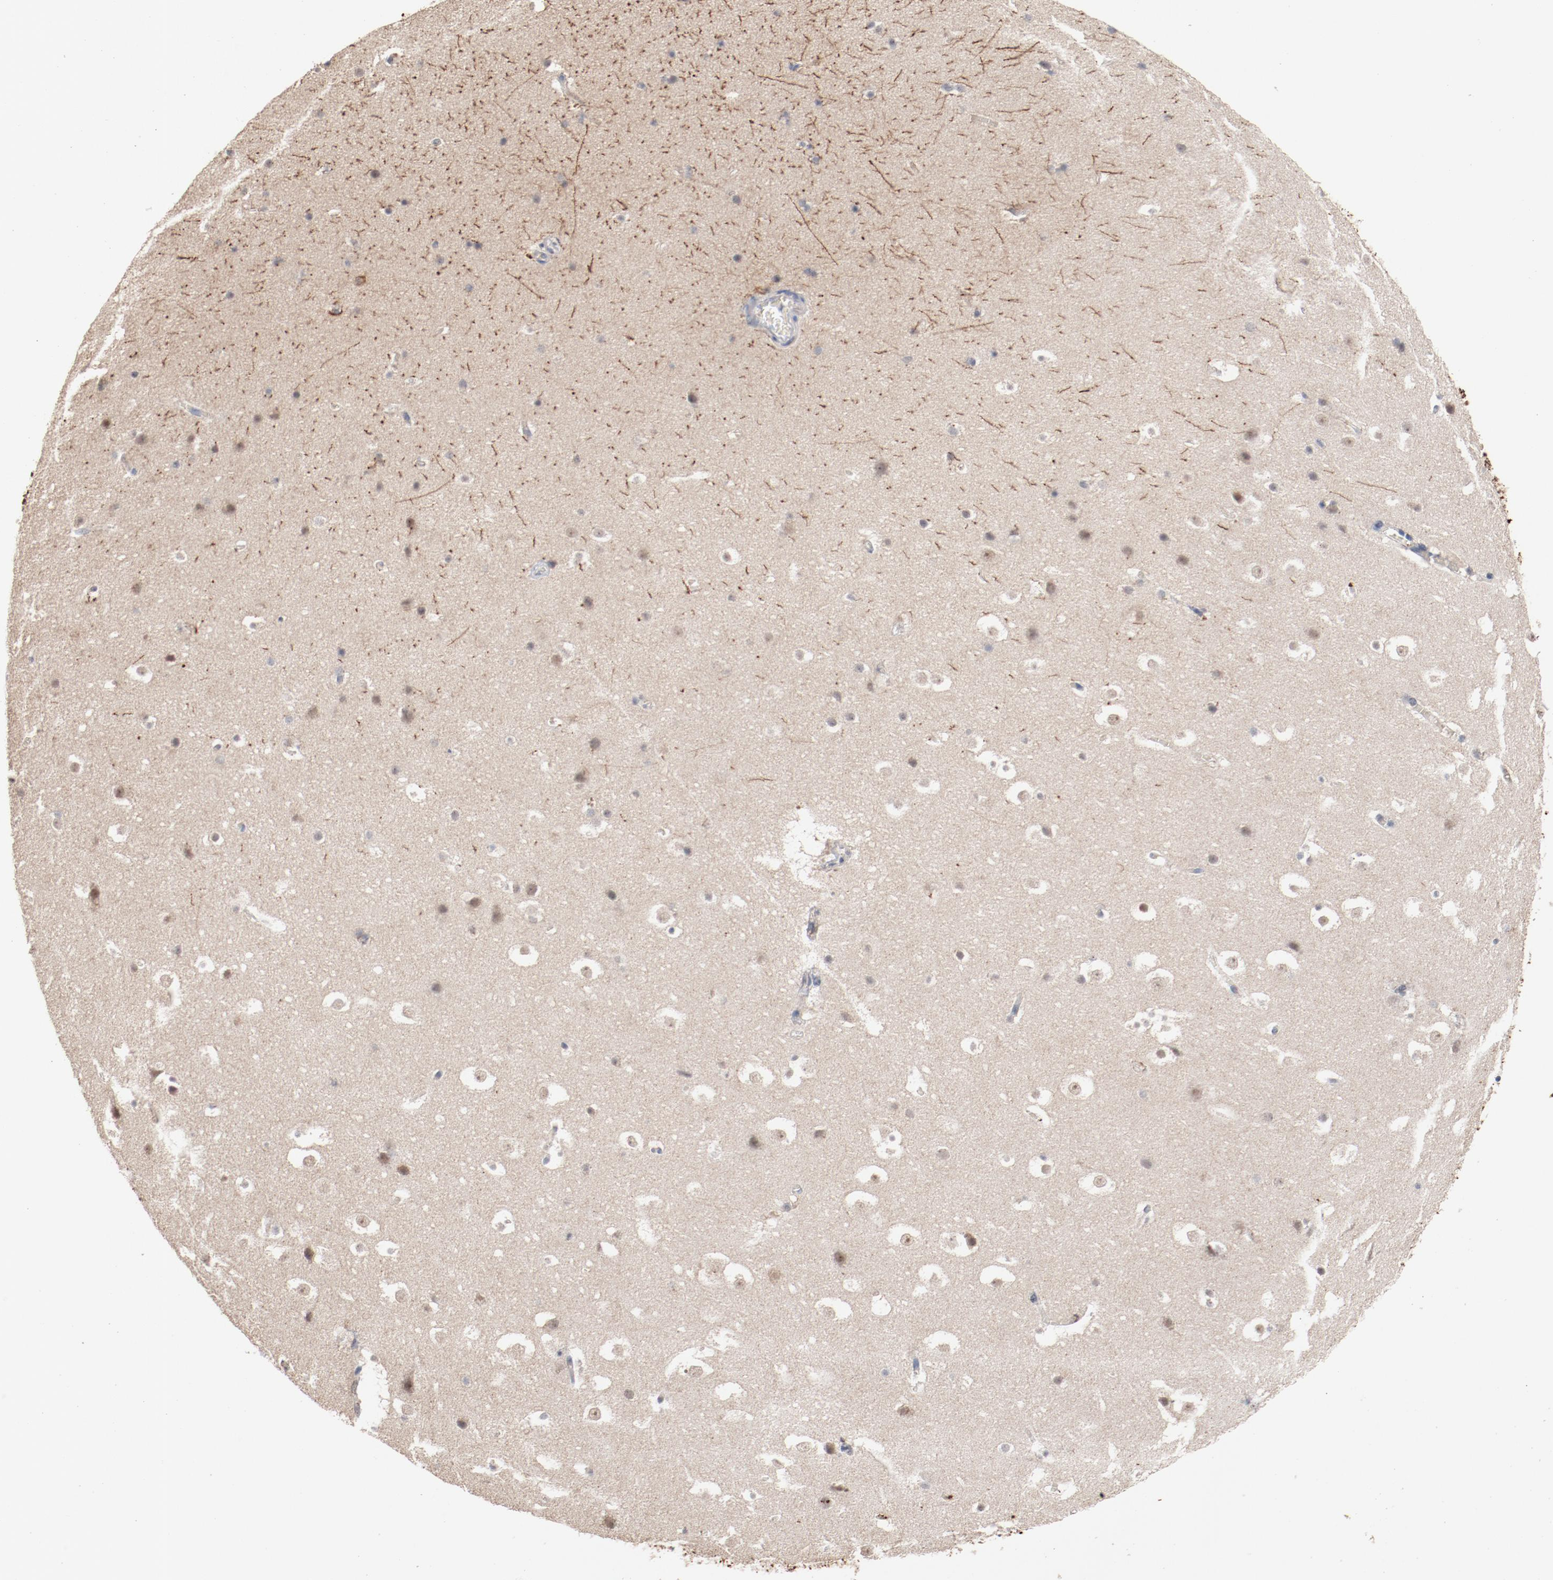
{"staining": {"intensity": "negative", "quantity": "none", "location": "none"}, "tissue": "hippocampus", "cell_type": "Glial cells", "image_type": "normal", "snomed": [{"axis": "morphology", "description": "Normal tissue, NOS"}, {"axis": "topography", "description": "Hippocampus"}], "caption": "Immunohistochemical staining of normal human hippocampus displays no significant positivity in glial cells. (Immunohistochemistry, brightfield microscopy, high magnification).", "gene": "ERICH1", "patient": {"sex": "male", "age": 45}}